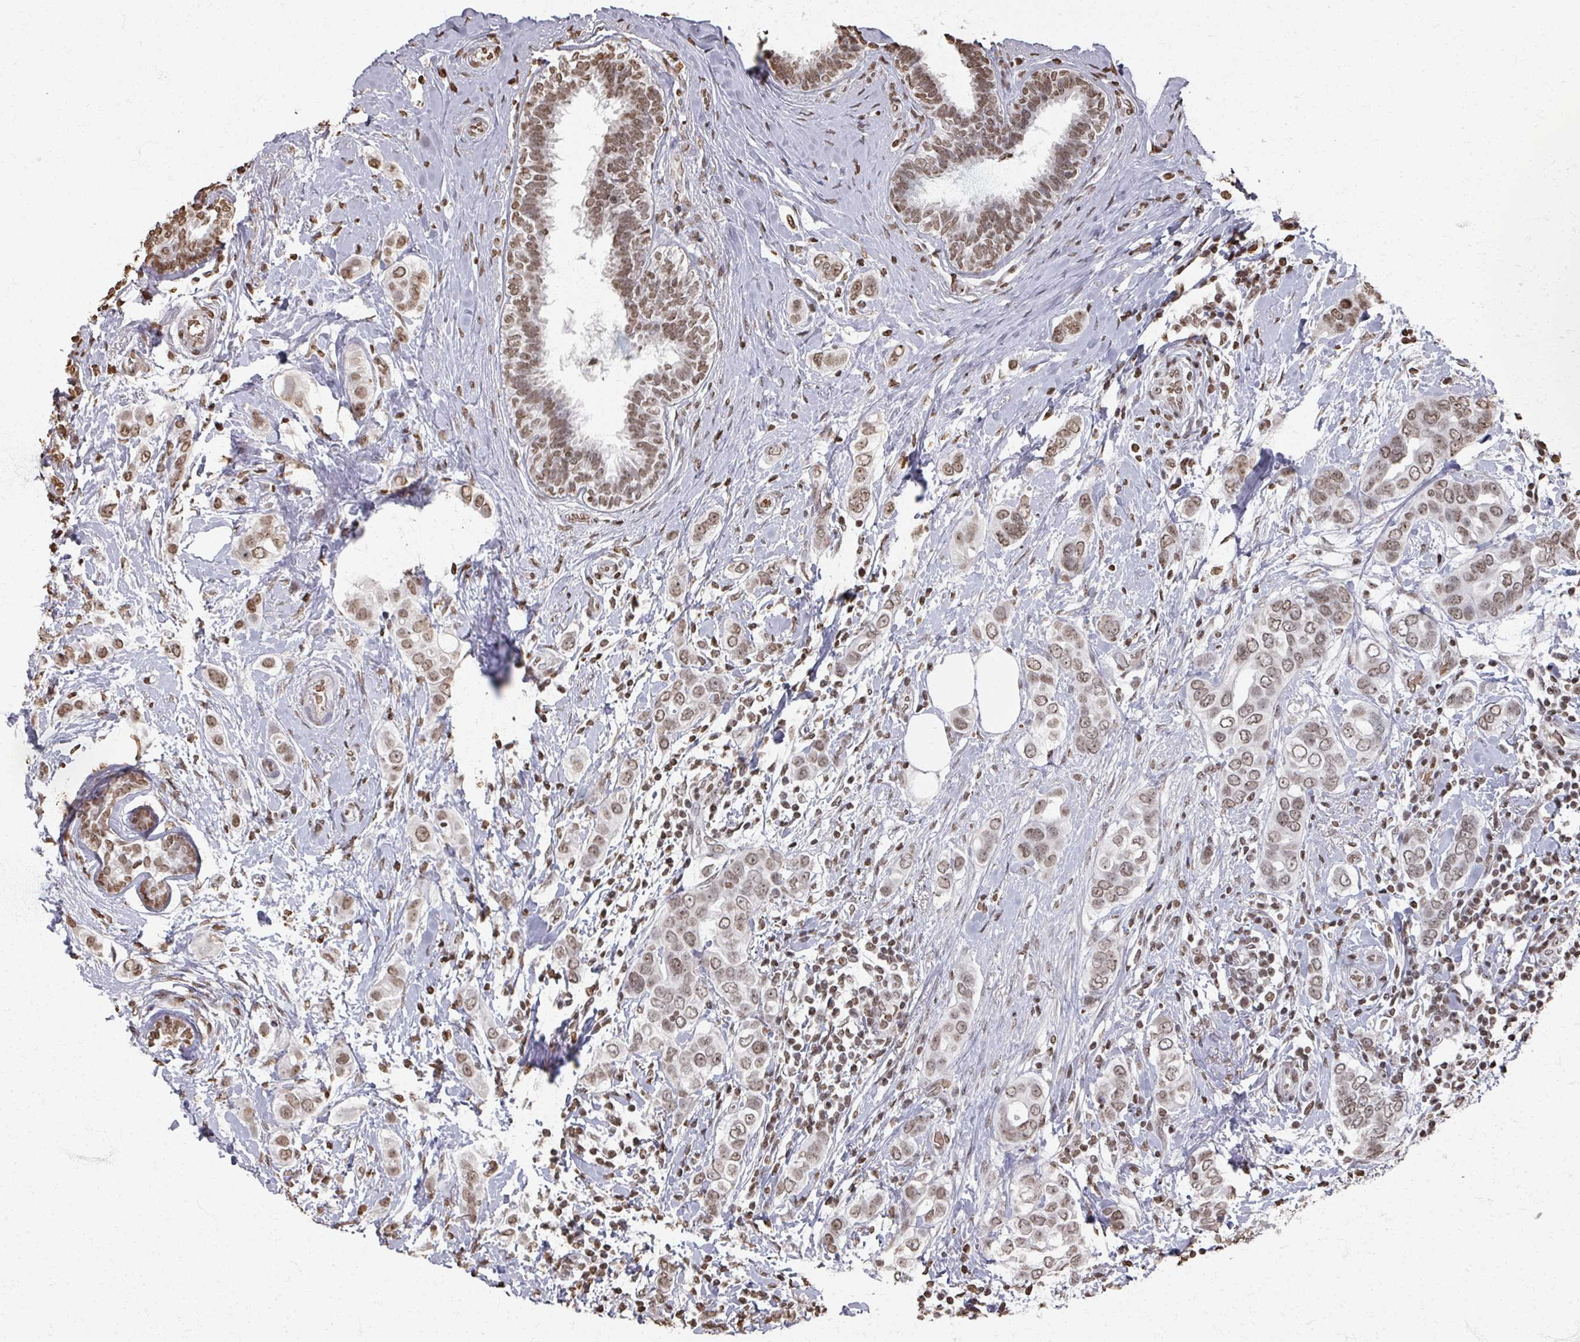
{"staining": {"intensity": "moderate", "quantity": ">75%", "location": "nuclear"}, "tissue": "breast cancer", "cell_type": "Tumor cells", "image_type": "cancer", "snomed": [{"axis": "morphology", "description": "Lobular carcinoma"}, {"axis": "topography", "description": "Breast"}], "caption": "This is an image of immunohistochemistry staining of breast lobular carcinoma, which shows moderate expression in the nuclear of tumor cells.", "gene": "DCUN1D5", "patient": {"sex": "female", "age": 51}}